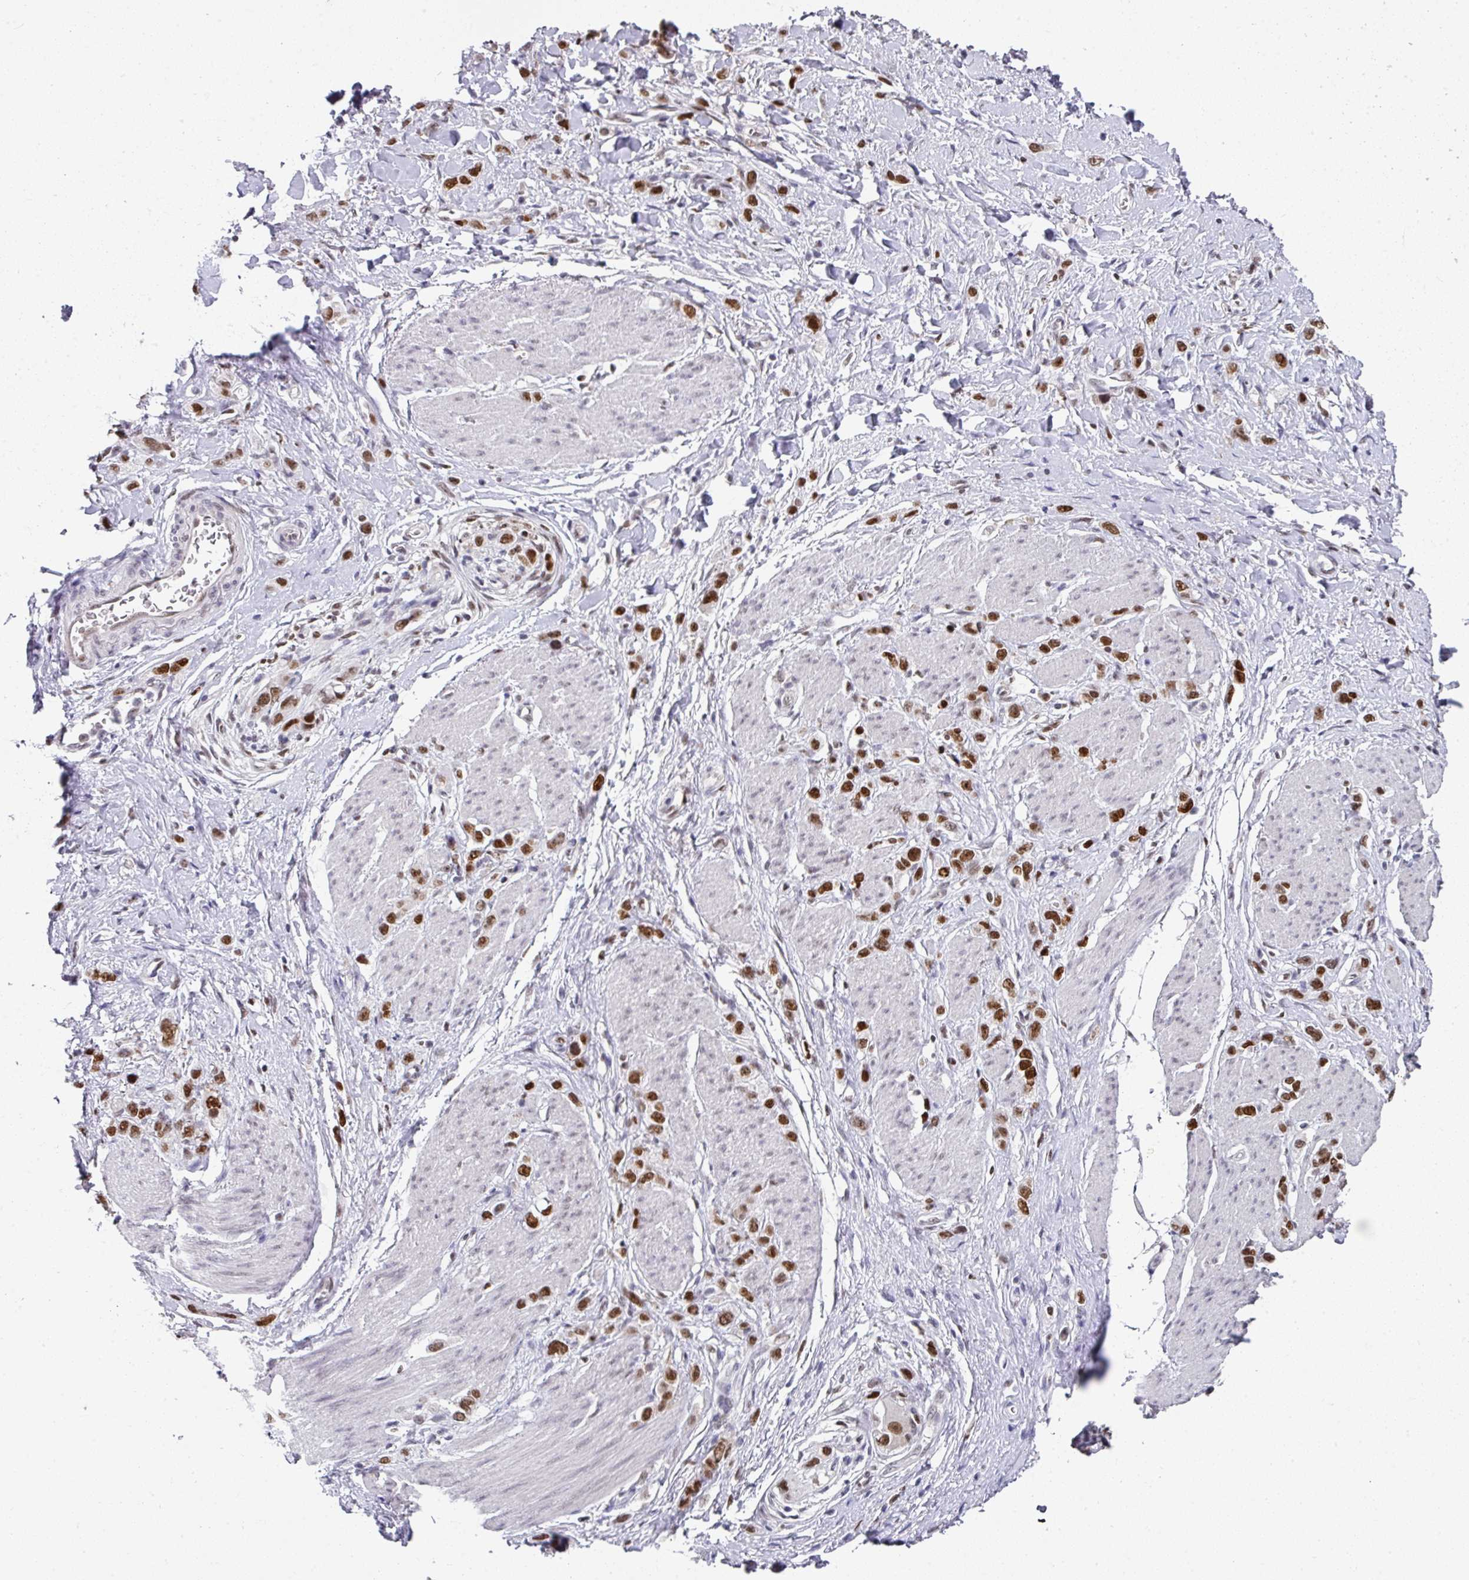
{"staining": {"intensity": "moderate", "quantity": ">75%", "location": "nuclear"}, "tissue": "stomach cancer", "cell_type": "Tumor cells", "image_type": "cancer", "snomed": [{"axis": "morphology", "description": "Adenocarcinoma, NOS"}, {"axis": "topography", "description": "Stomach"}], "caption": "Immunohistochemical staining of human stomach cancer displays moderate nuclear protein expression in about >75% of tumor cells.", "gene": "RAD50", "patient": {"sex": "female", "age": 65}}